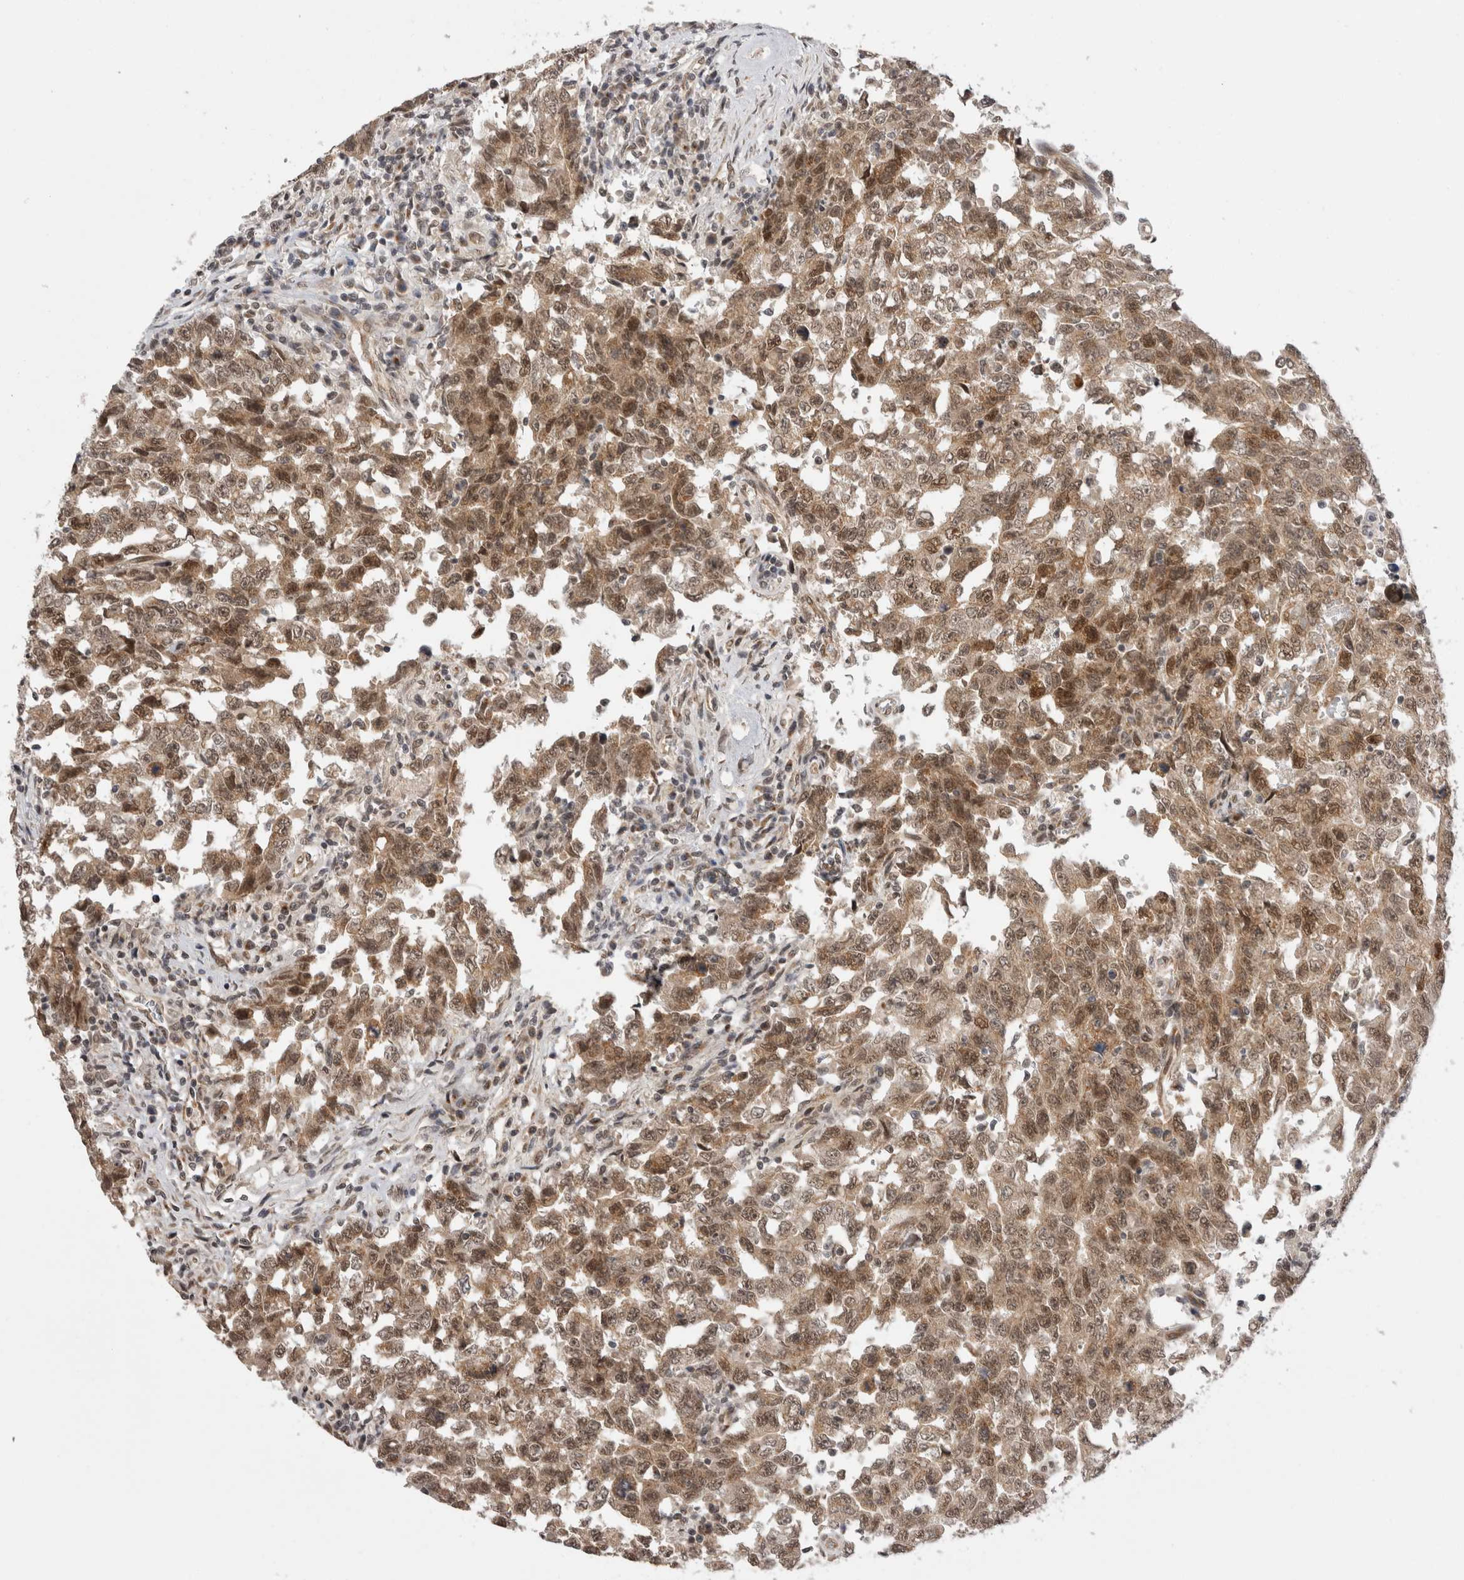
{"staining": {"intensity": "moderate", "quantity": ">75%", "location": "cytoplasmic/membranous,nuclear"}, "tissue": "testis cancer", "cell_type": "Tumor cells", "image_type": "cancer", "snomed": [{"axis": "morphology", "description": "Carcinoma, Embryonal, NOS"}, {"axis": "topography", "description": "Testis"}], "caption": "Immunohistochemistry image of neoplastic tissue: embryonal carcinoma (testis) stained using immunohistochemistry displays medium levels of moderate protein expression localized specifically in the cytoplasmic/membranous and nuclear of tumor cells, appearing as a cytoplasmic/membranous and nuclear brown color.", "gene": "TMEM65", "patient": {"sex": "male", "age": 26}}